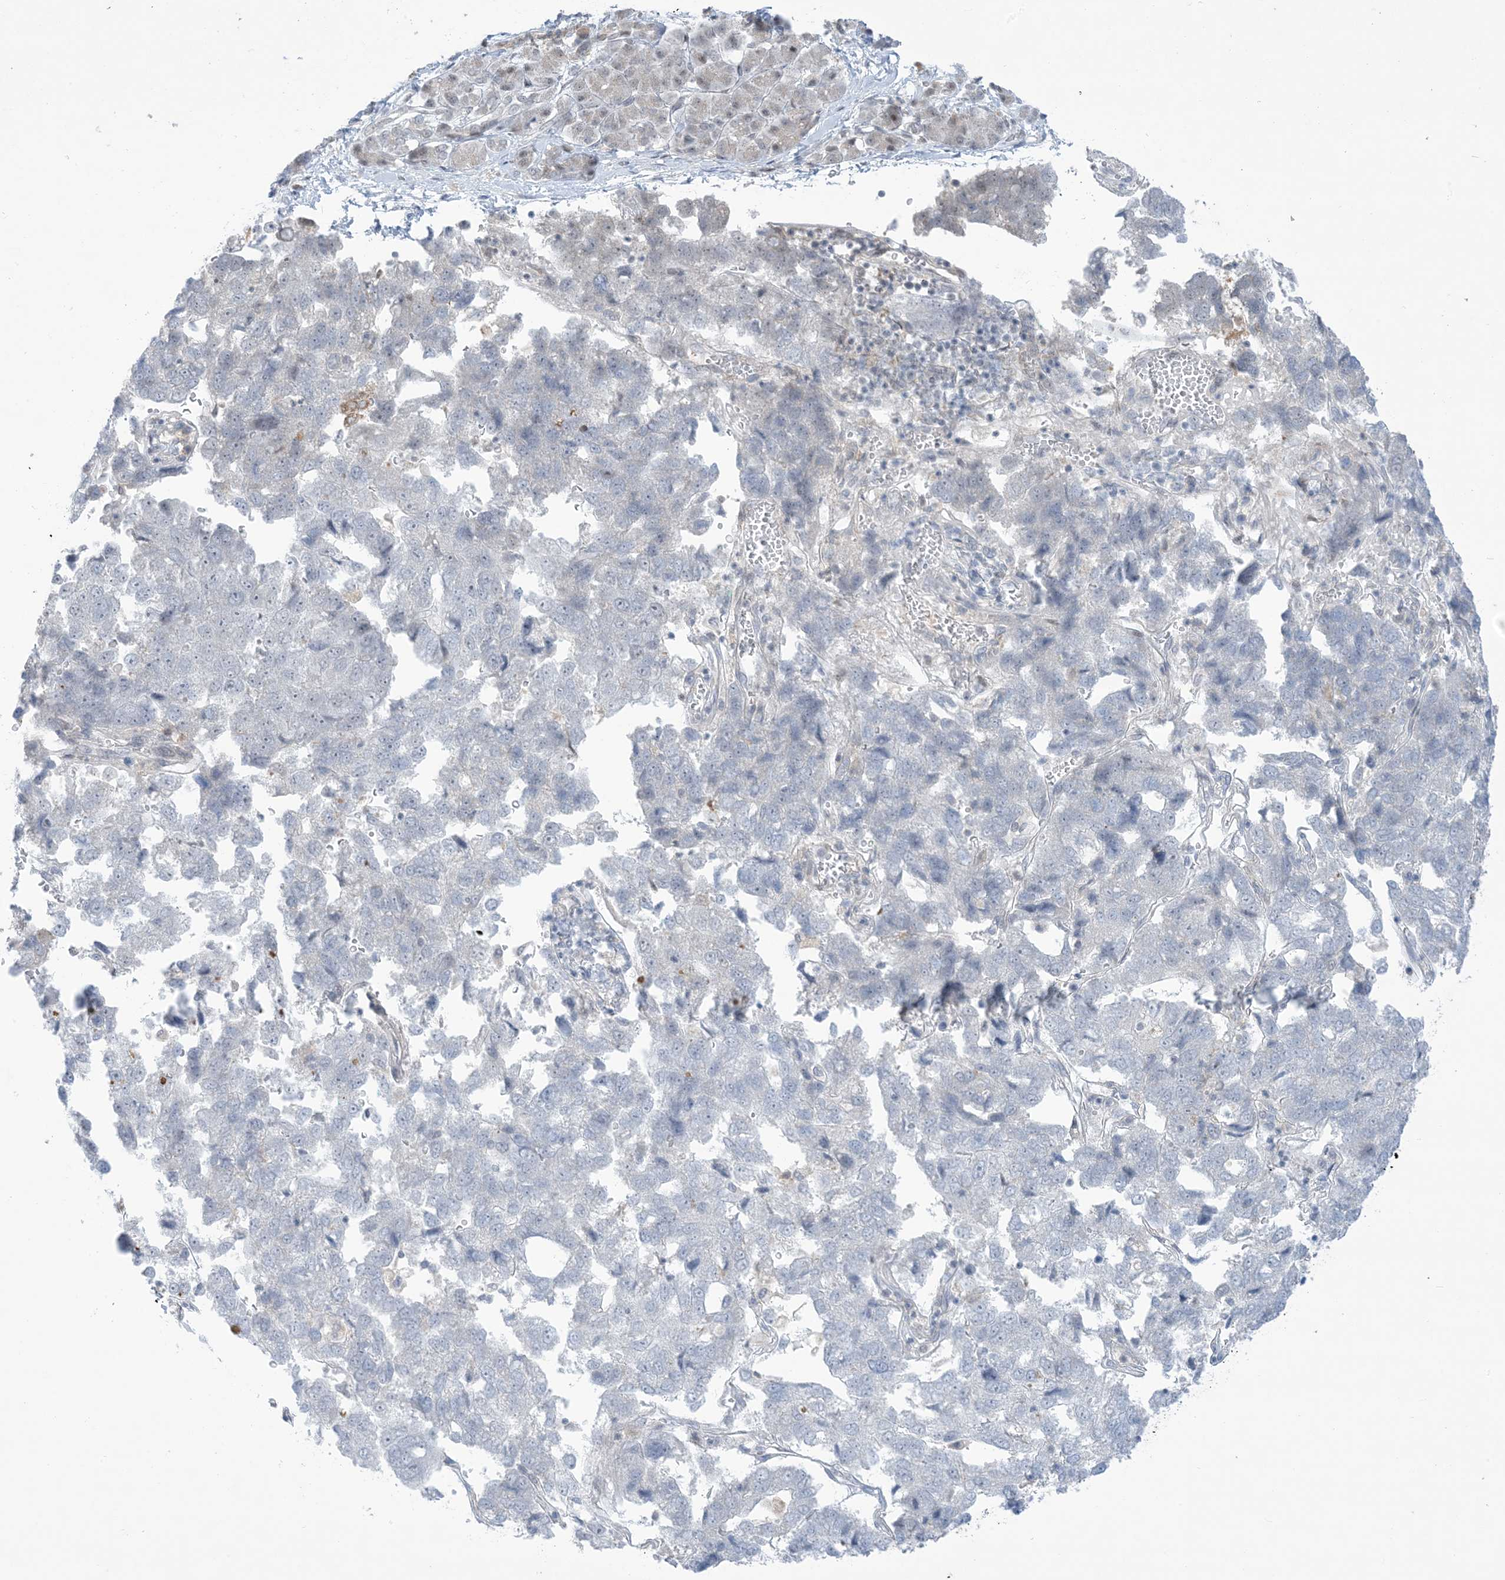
{"staining": {"intensity": "negative", "quantity": "none", "location": "none"}, "tissue": "pancreatic cancer", "cell_type": "Tumor cells", "image_type": "cancer", "snomed": [{"axis": "morphology", "description": "Adenocarcinoma, NOS"}, {"axis": "topography", "description": "Pancreas"}], "caption": "IHC of human pancreatic adenocarcinoma shows no staining in tumor cells.", "gene": "TFPT", "patient": {"sex": "female", "age": 61}}